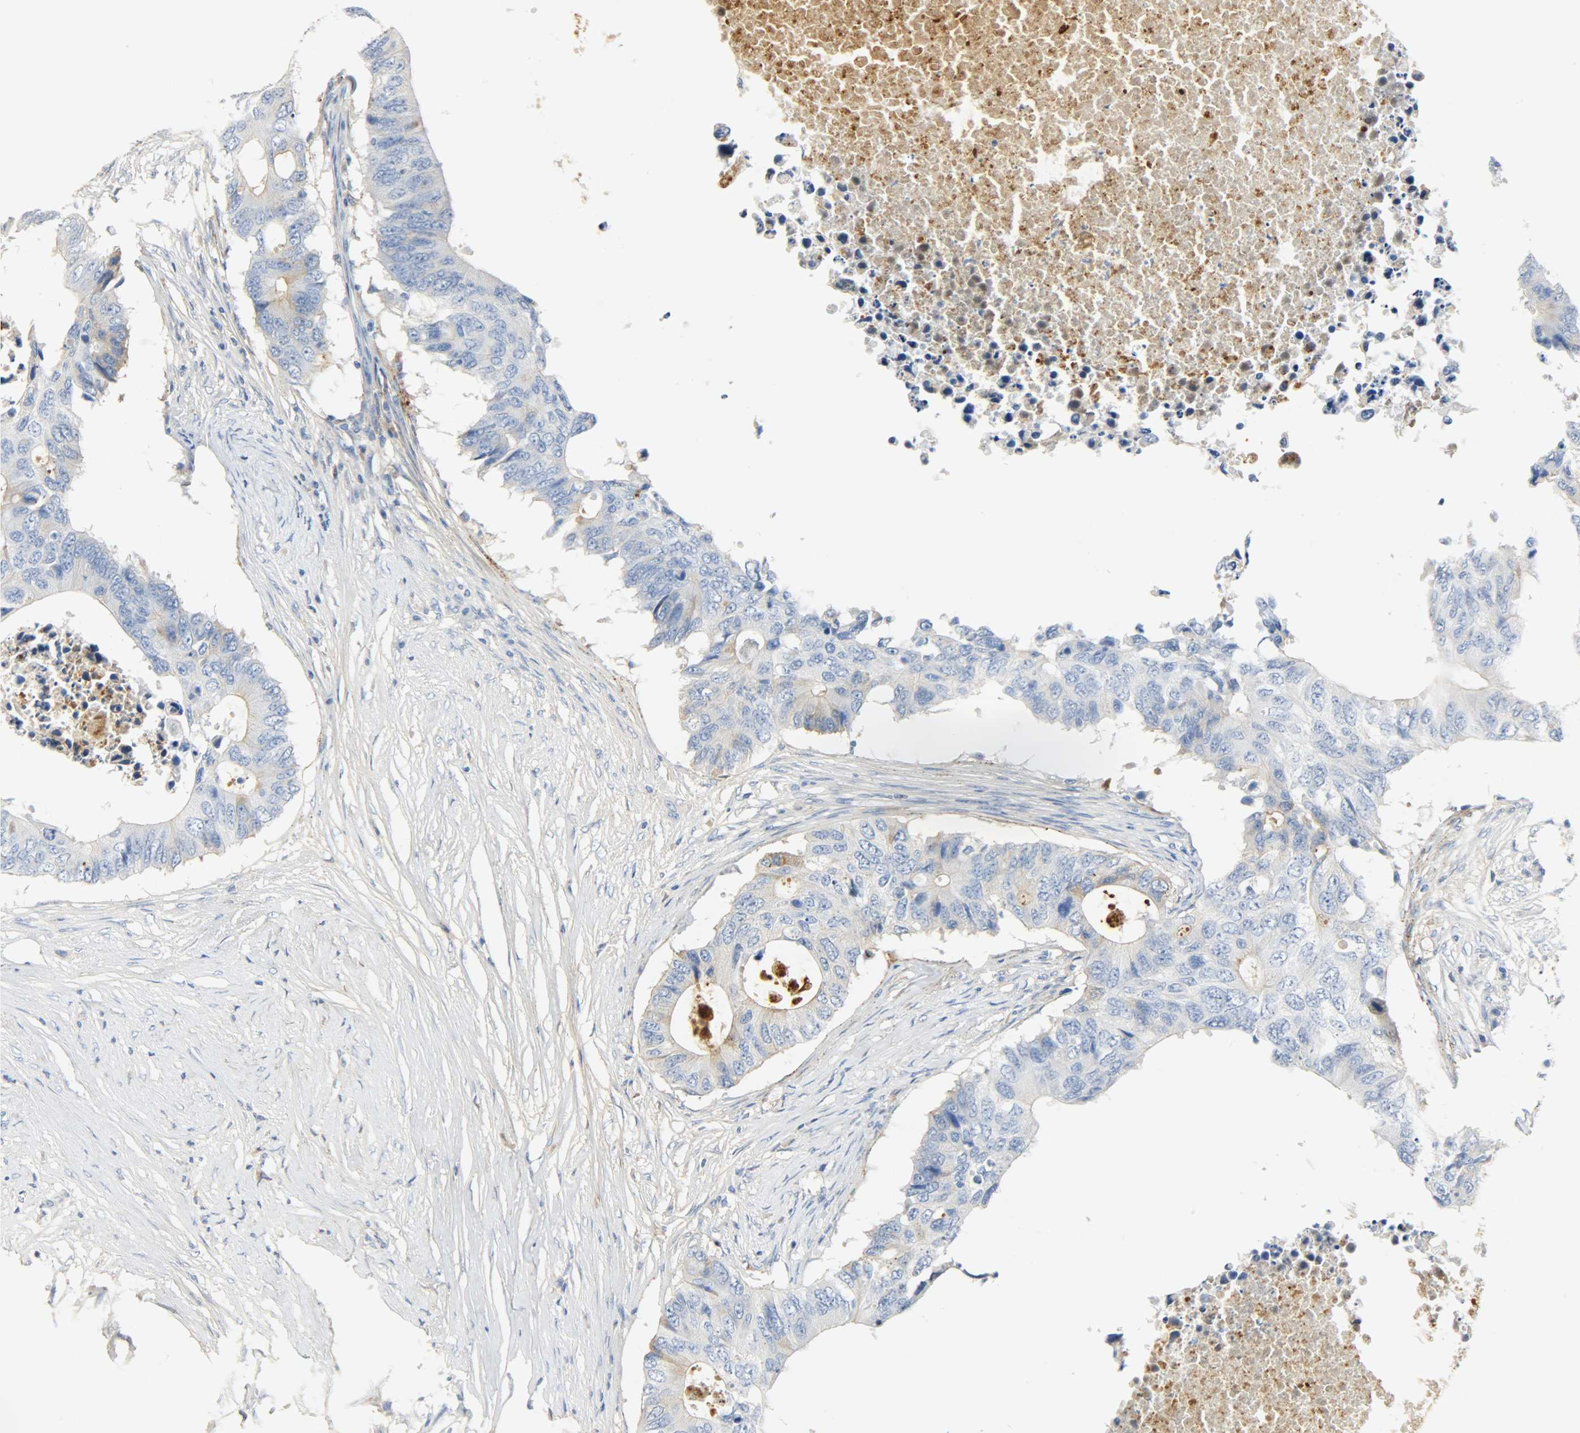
{"staining": {"intensity": "weak", "quantity": "<25%", "location": "cytoplasmic/membranous"}, "tissue": "colorectal cancer", "cell_type": "Tumor cells", "image_type": "cancer", "snomed": [{"axis": "morphology", "description": "Adenocarcinoma, NOS"}, {"axis": "topography", "description": "Colon"}], "caption": "Immunohistochemistry (IHC) photomicrograph of human colorectal cancer (adenocarcinoma) stained for a protein (brown), which reveals no staining in tumor cells.", "gene": "CRP", "patient": {"sex": "male", "age": 71}}